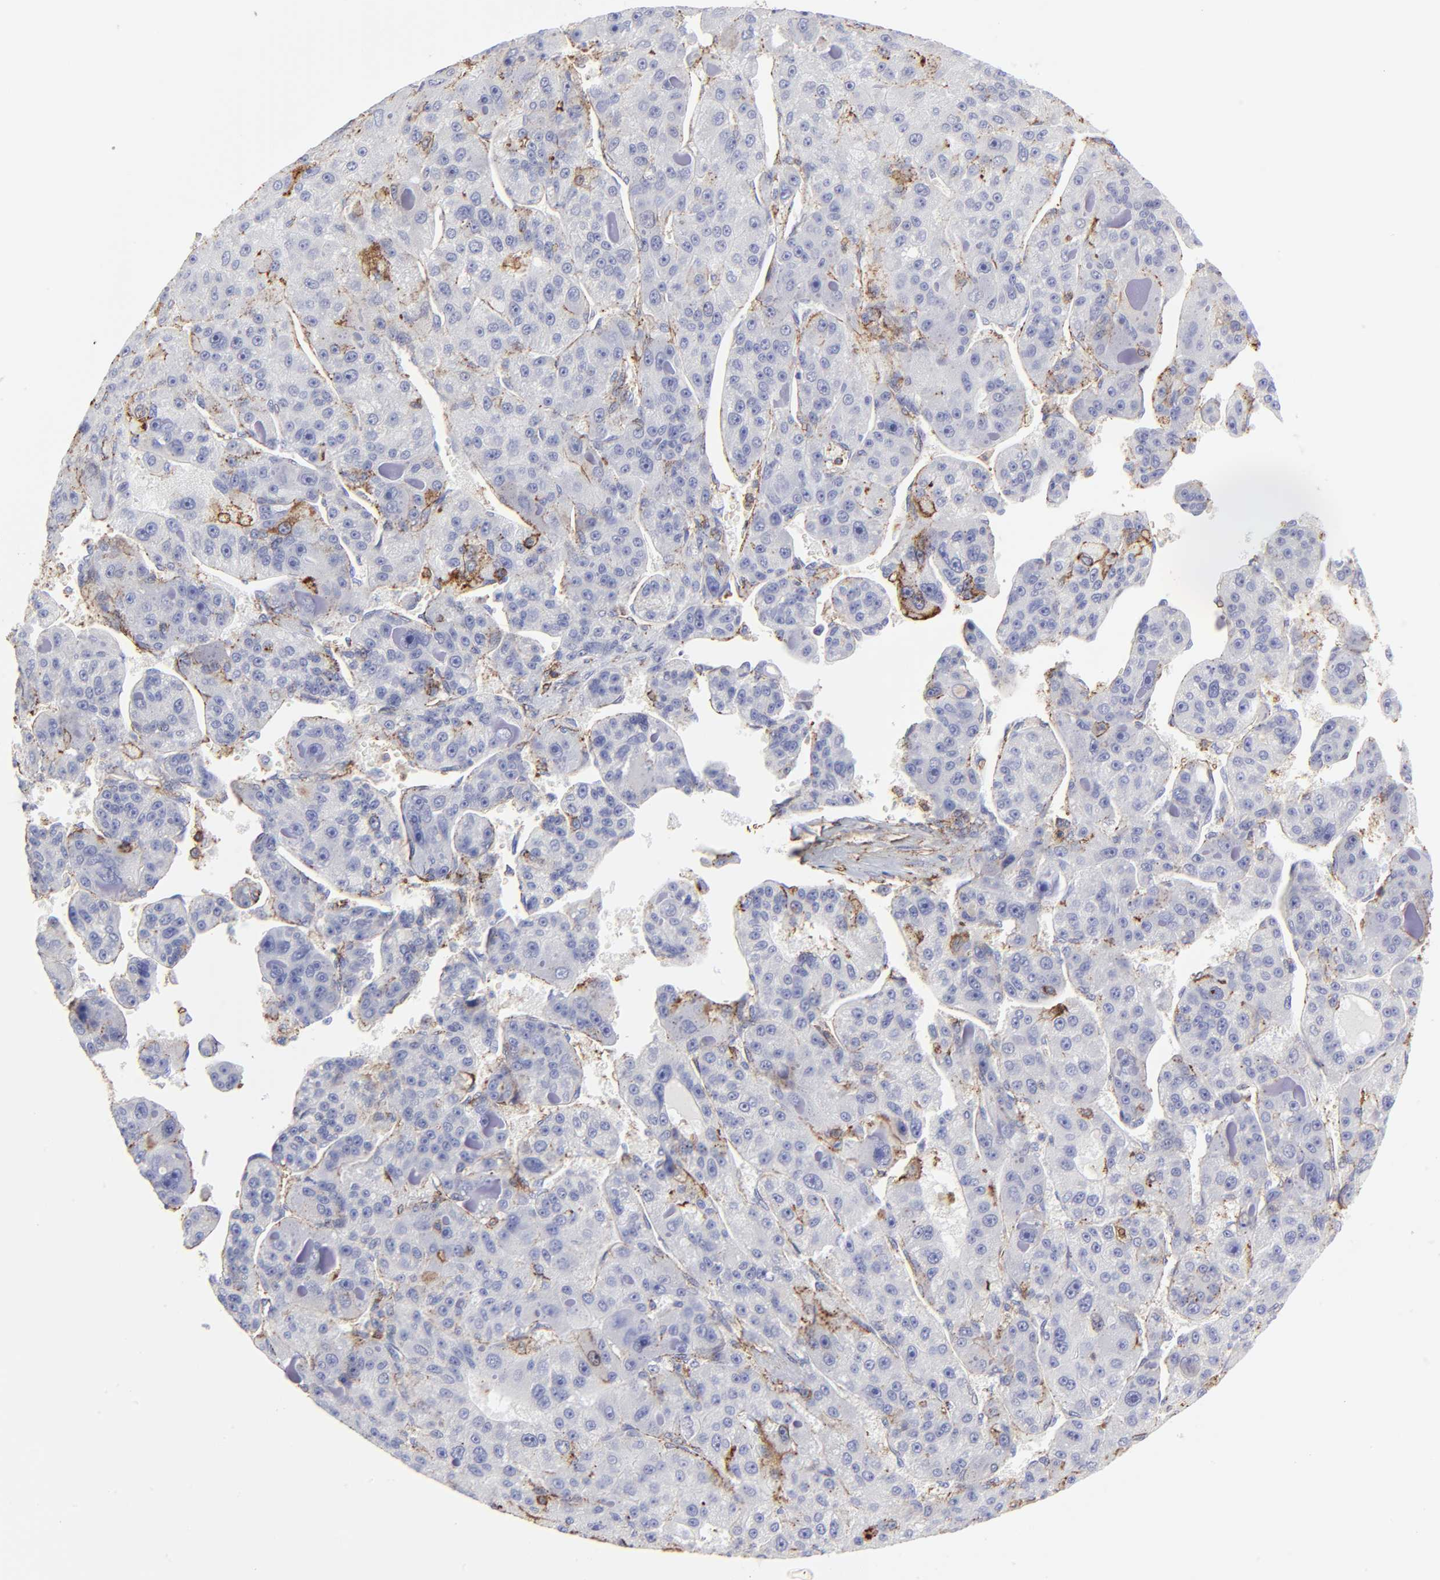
{"staining": {"intensity": "negative", "quantity": "none", "location": "none"}, "tissue": "liver cancer", "cell_type": "Tumor cells", "image_type": "cancer", "snomed": [{"axis": "morphology", "description": "Carcinoma, Hepatocellular, NOS"}, {"axis": "topography", "description": "Liver"}], "caption": "Immunohistochemistry histopathology image of neoplastic tissue: human liver cancer (hepatocellular carcinoma) stained with DAB (3,3'-diaminobenzidine) reveals no significant protein positivity in tumor cells.", "gene": "ANXA6", "patient": {"sex": "male", "age": 76}}